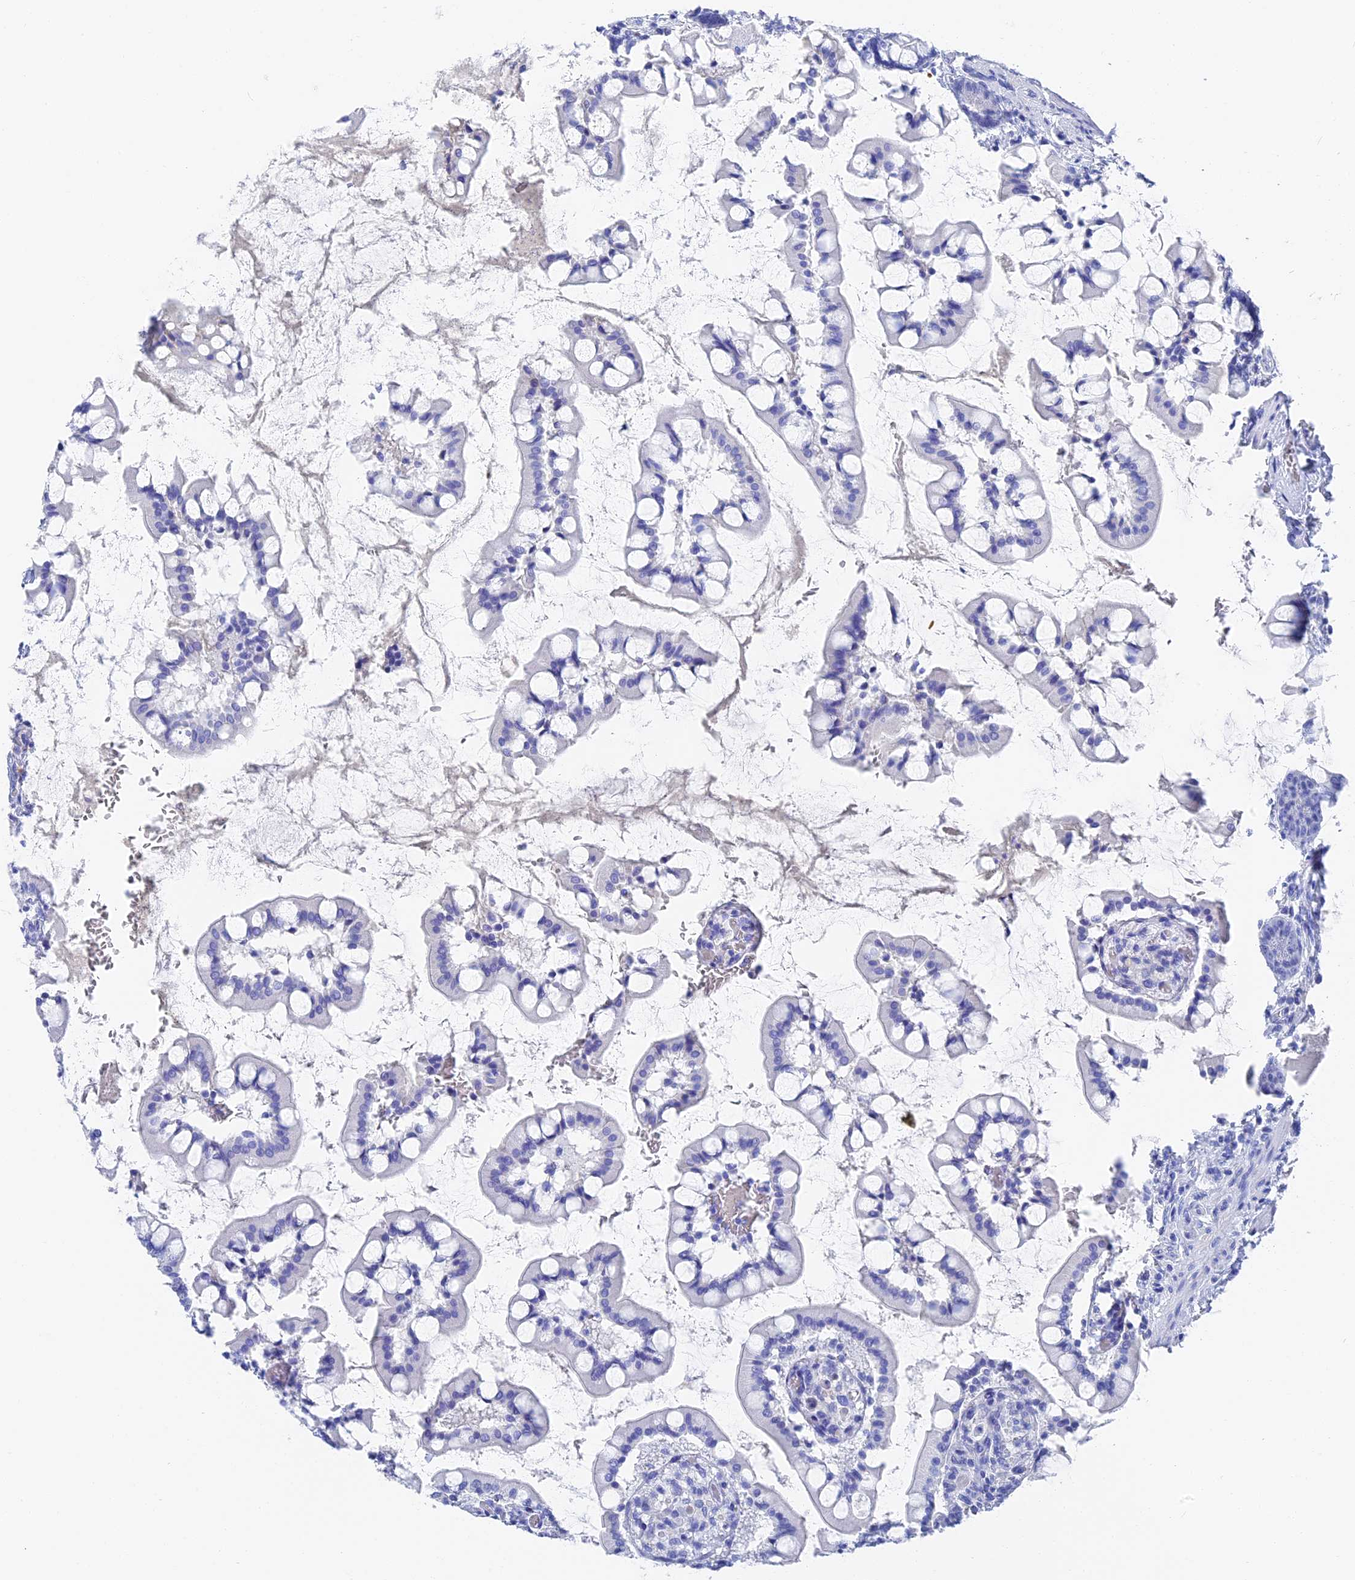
{"staining": {"intensity": "negative", "quantity": "none", "location": "none"}, "tissue": "small intestine", "cell_type": "Glandular cells", "image_type": "normal", "snomed": [{"axis": "morphology", "description": "Normal tissue, NOS"}, {"axis": "topography", "description": "Small intestine"}], "caption": "The histopathology image demonstrates no significant expression in glandular cells of small intestine. The staining is performed using DAB brown chromogen with nuclei counter-stained in using hematoxylin.", "gene": "VPS33B", "patient": {"sex": "male", "age": 52}}